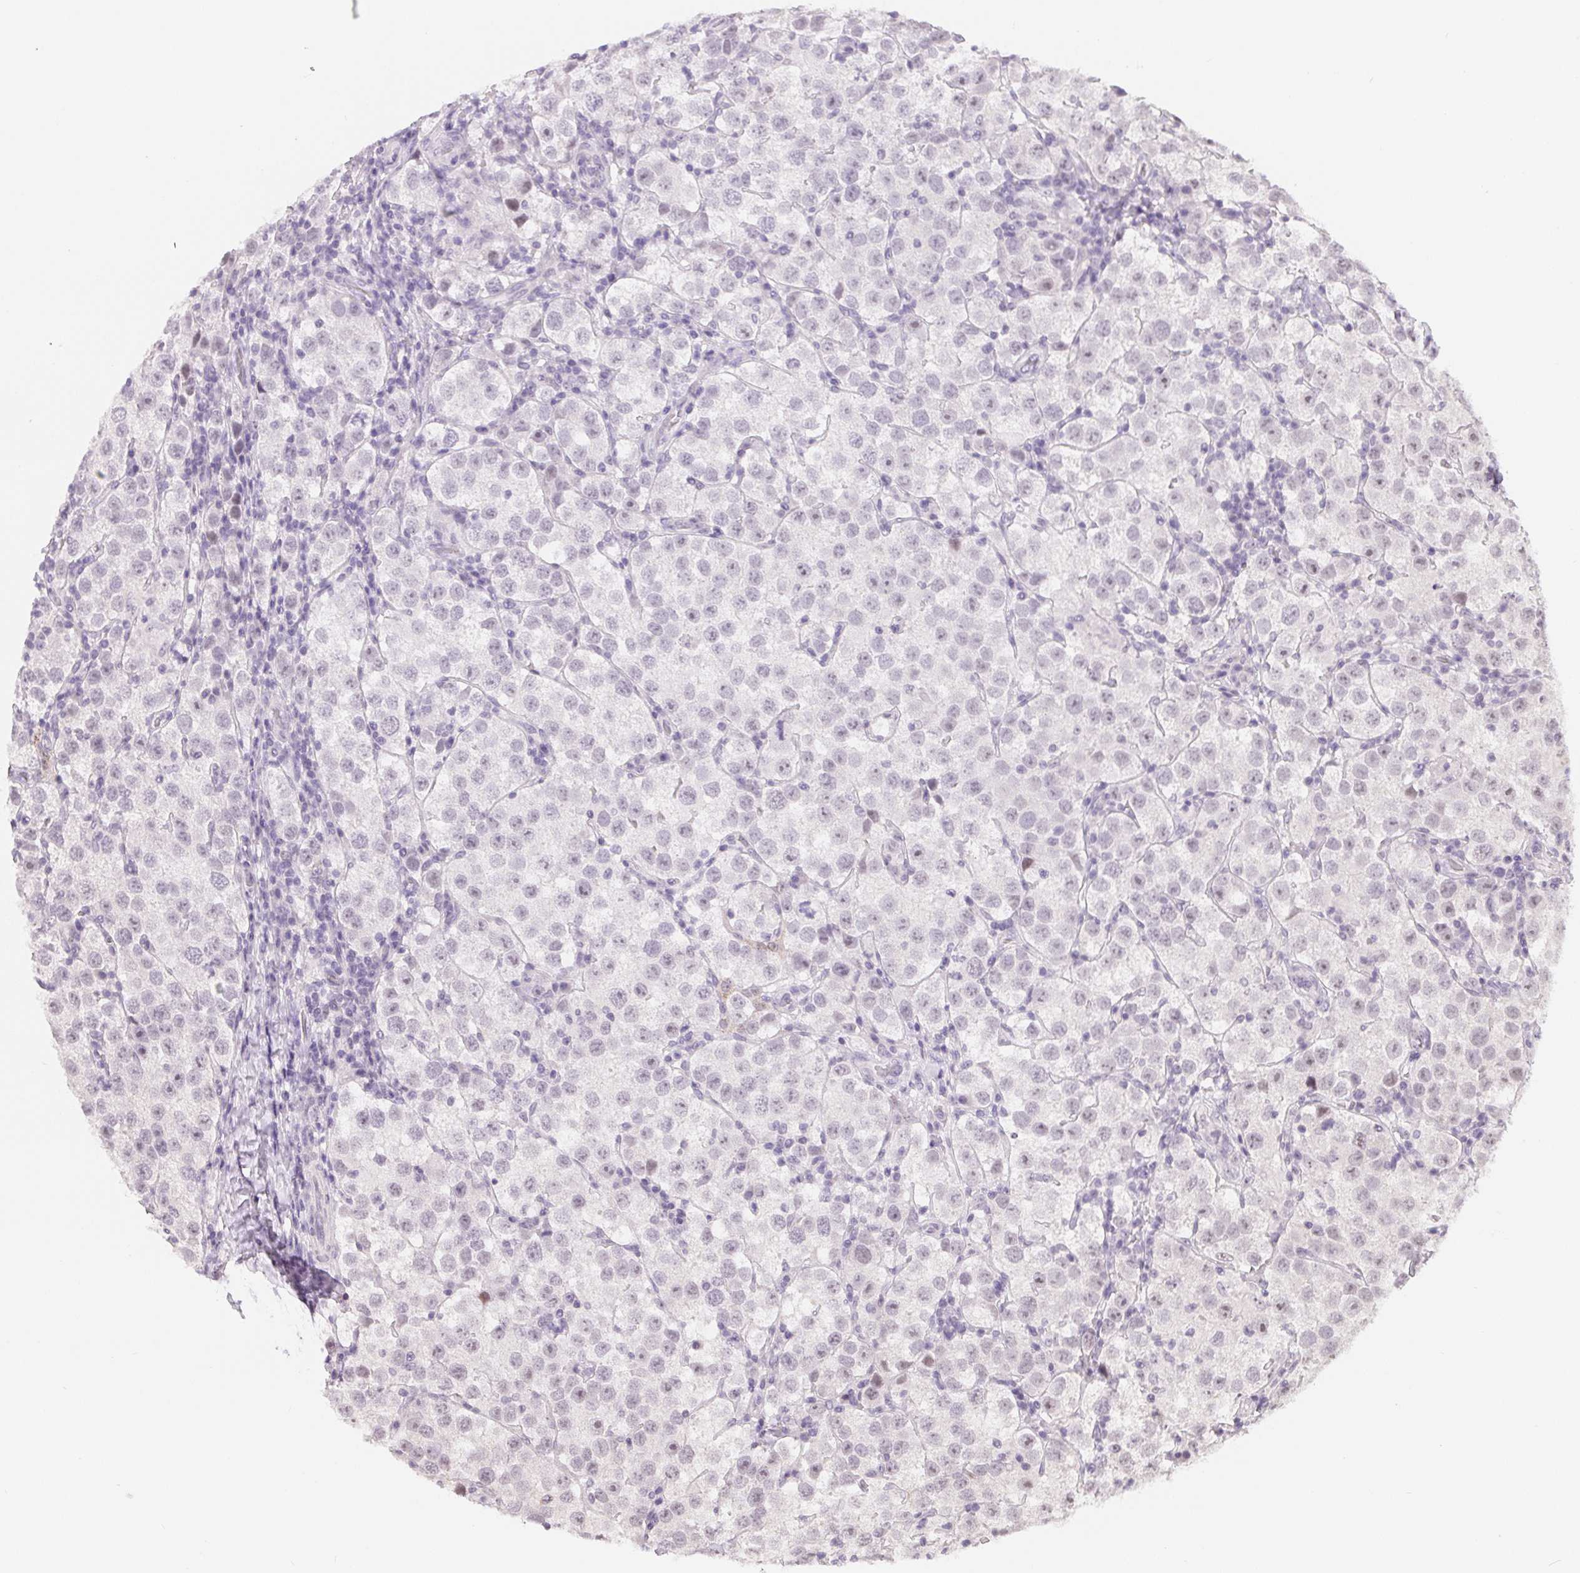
{"staining": {"intensity": "negative", "quantity": "none", "location": "none"}, "tissue": "testis cancer", "cell_type": "Tumor cells", "image_type": "cancer", "snomed": [{"axis": "morphology", "description": "Seminoma, NOS"}, {"axis": "topography", "description": "Testis"}], "caption": "A histopathology image of human testis cancer is negative for staining in tumor cells.", "gene": "LCA5L", "patient": {"sex": "male", "age": 37}}